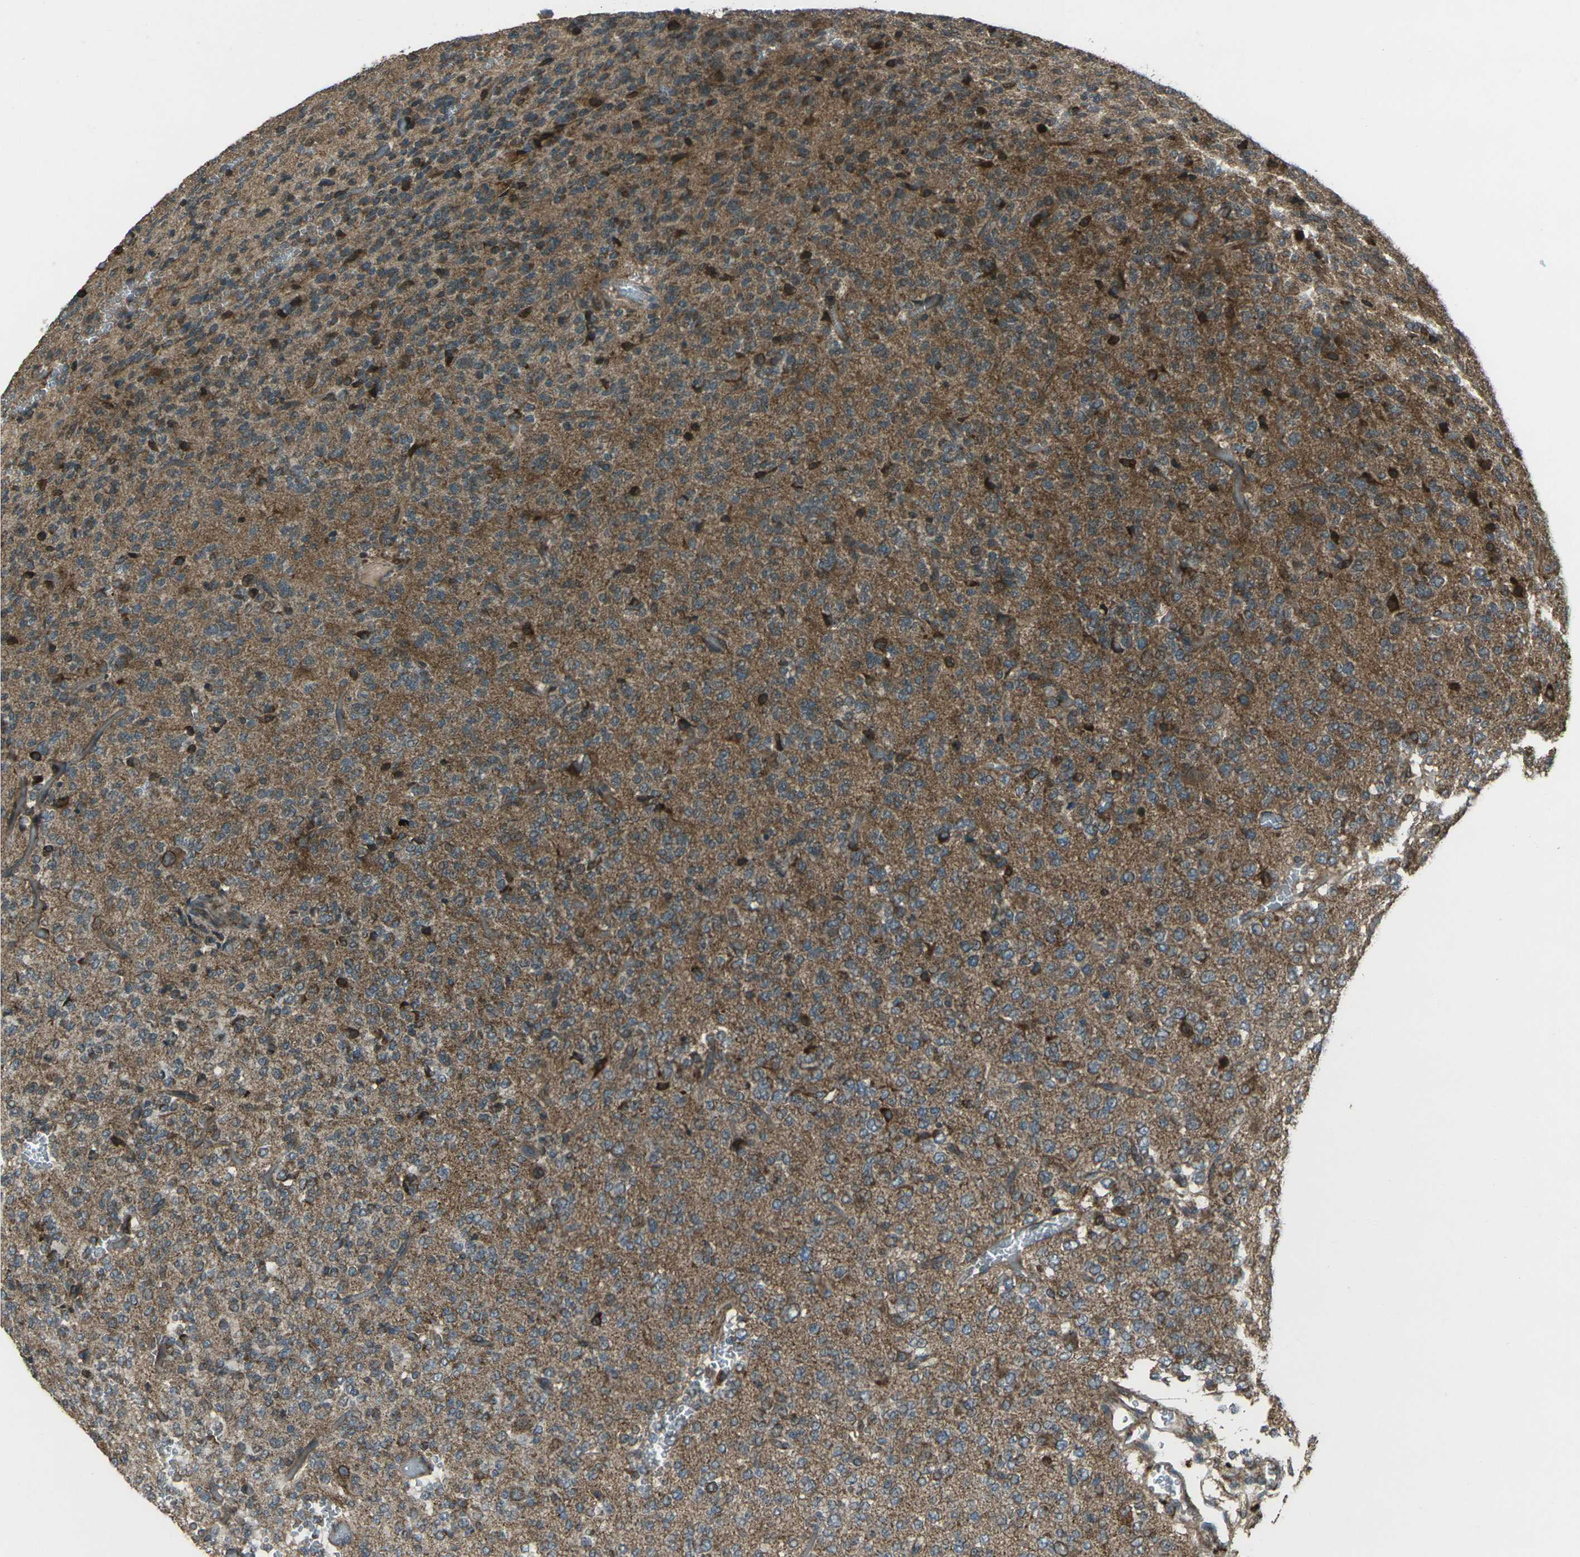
{"staining": {"intensity": "strong", "quantity": ">75%", "location": "cytoplasmic/membranous"}, "tissue": "glioma", "cell_type": "Tumor cells", "image_type": "cancer", "snomed": [{"axis": "morphology", "description": "Glioma, malignant, Low grade"}, {"axis": "topography", "description": "Brain"}], "caption": "A brown stain labels strong cytoplasmic/membranous staining of a protein in glioma tumor cells. The staining is performed using DAB brown chromogen to label protein expression. The nuclei are counter-stained blue using hematoxylin.", "gene": "LSMEM1", "patient": {"sex": "male", "age": 38}}